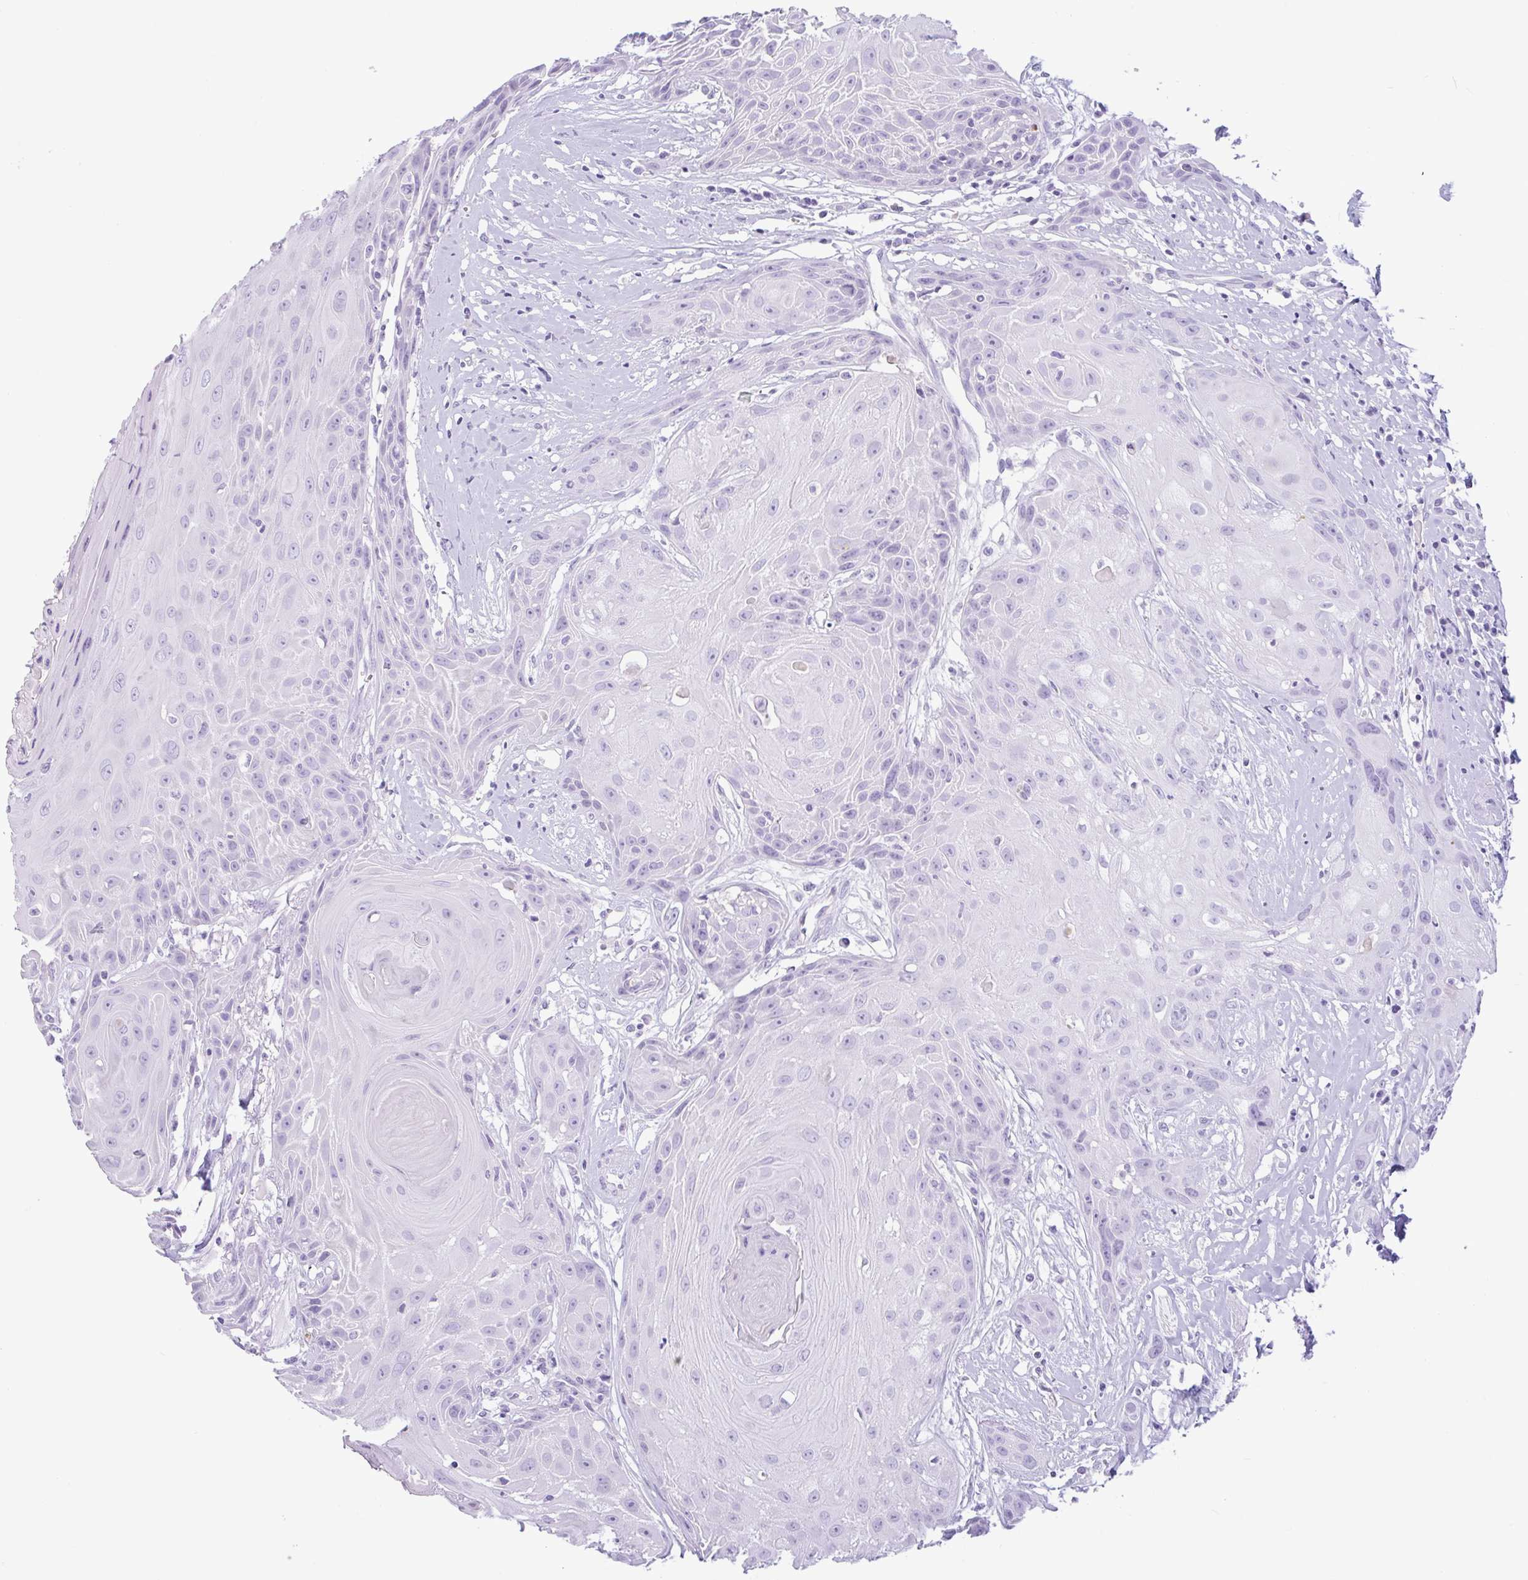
{"staining": {"intensity": "negative", "quantity": "none", "location": "none"}, "tissue": "head and neck cancer", "cell_type": "Tumor cells", "image_type": "cancer", "snomed": [{"axis": "morphology", "description": "Squamous cell carcinoma, NOS"}, {"axis": "topography", "description": "Head-Neck"}], "caption": "Head and neck cancer stained for a protein using immunohistochemistry exhibits no expression tumor cells.", "gene": "CTSE", "patient": {"sex": "female", "age": 73}}